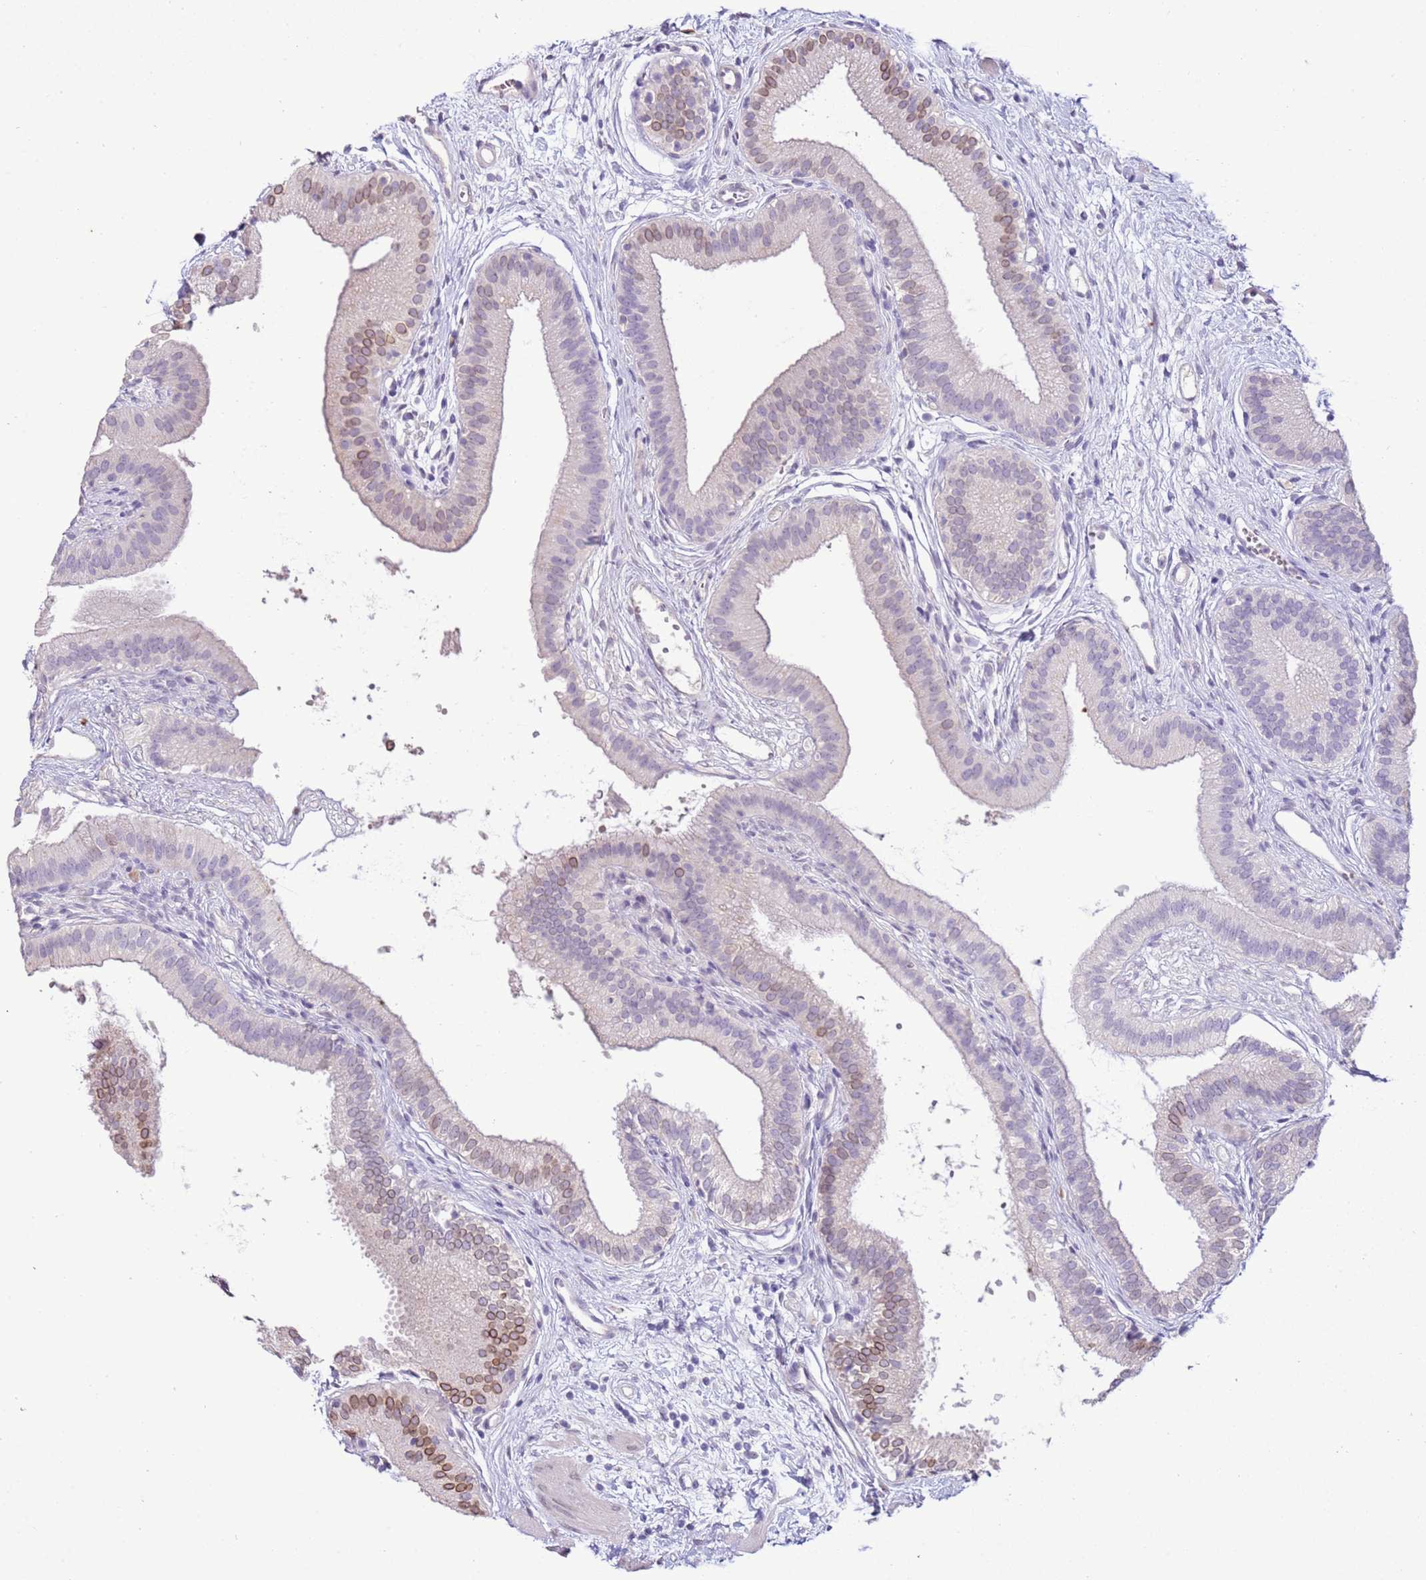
{"staining": {"intensity": "moderate", "quantity": "<25%", "location": "cytoplasmic/membranous,nuclear"}, "tissue": "gallbladder", "cell_type": "Glandular cells", "image_type": "normal", "snomed": [{"axis": "morphology", "description": "Normal tissue, NOS"}, {"axis": "topography", "description": "Gallbladder"}], "caption": "Gallbladder stained with immunohistochemistry shows moderate cytoplasmic/membranous,nuclear staining in approximately <25% of glandular cells. (DAB = brown stain, brightfield microscopy at high magnification).", "gene": "TMEM47", "patient": {"sex": "female", "age": 54}}